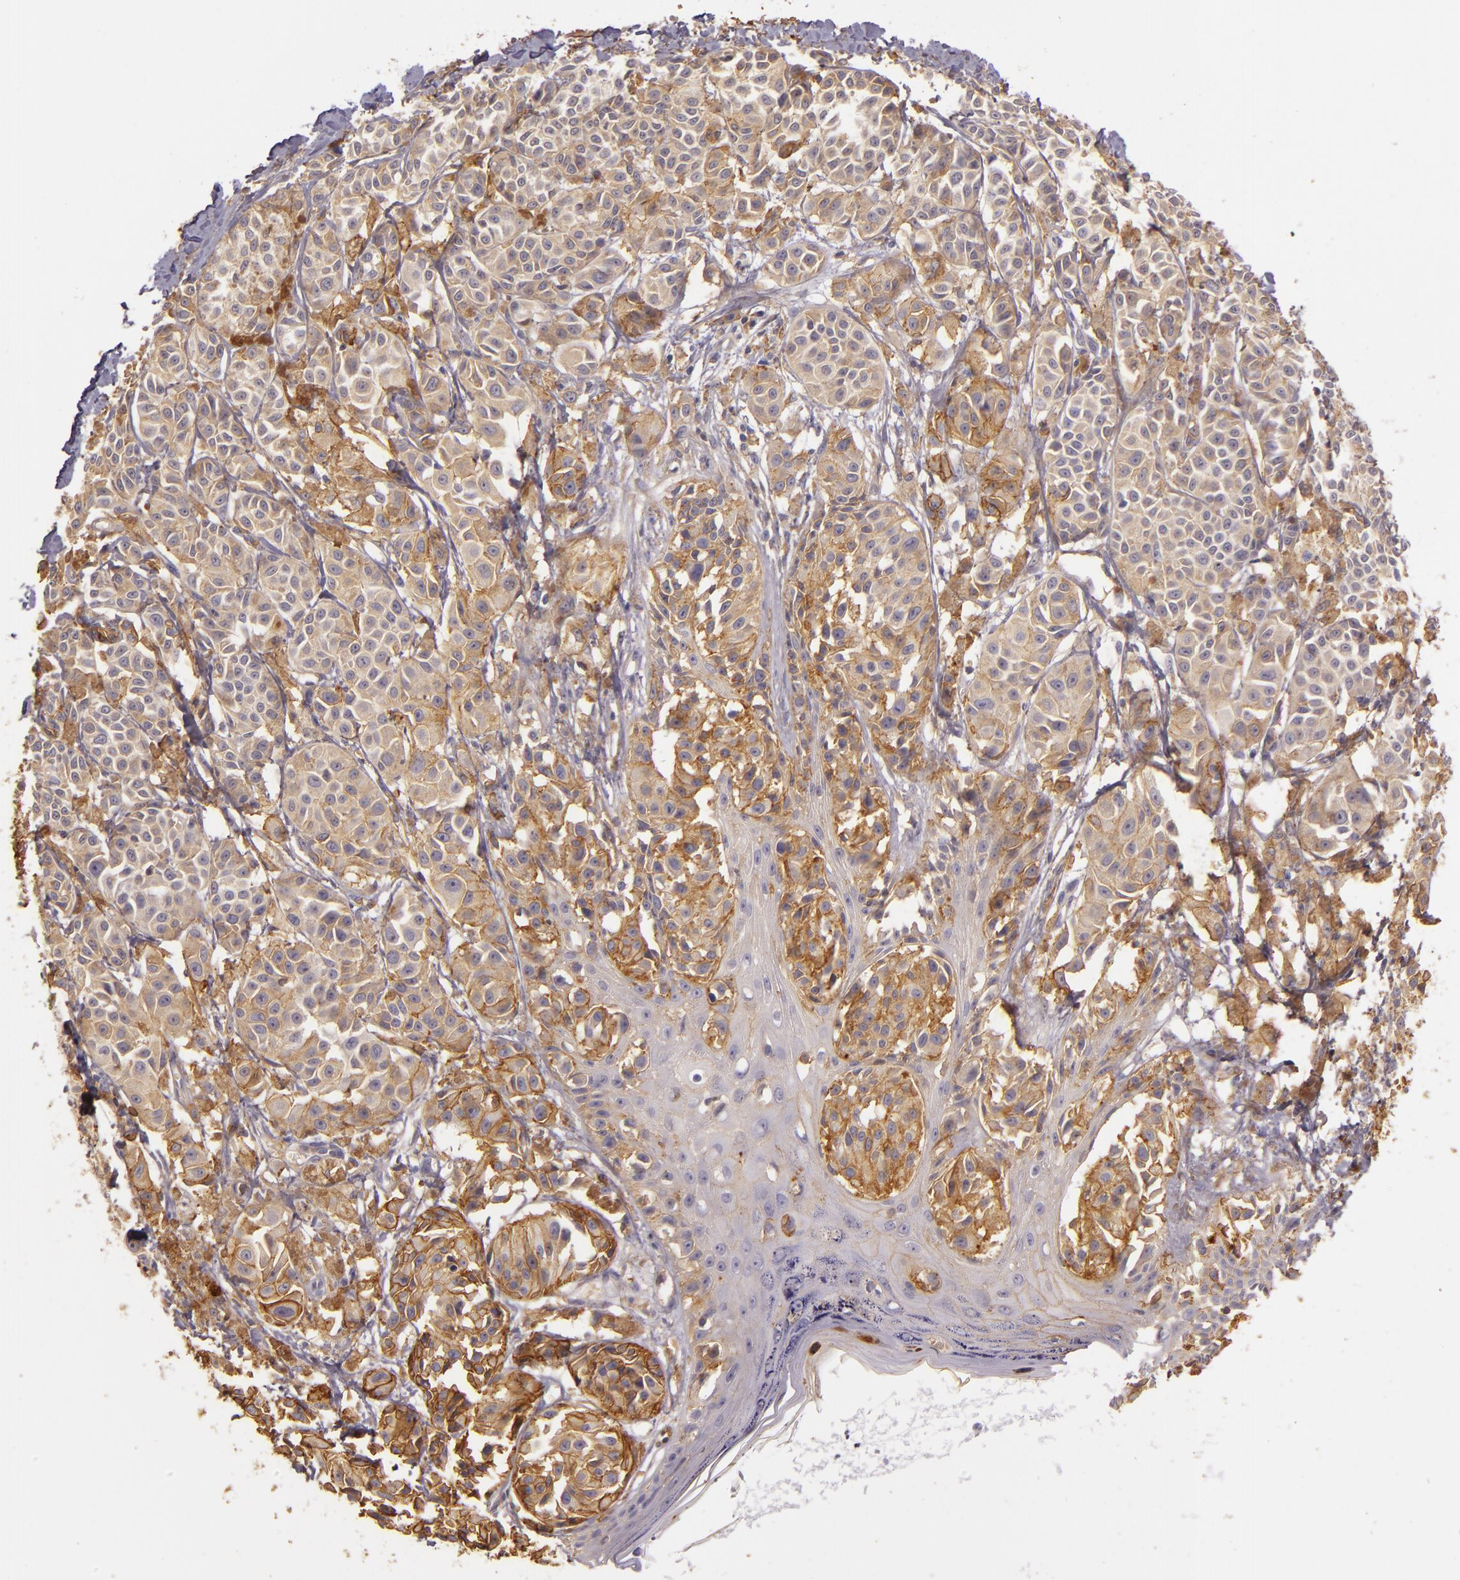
{"staining": {"intensity": "moderate", "quantity": ">75%", "location": "cytoplasmic/membranous"}, "tissue": "melanoma", "cell_type": "Tumor cells", "image_type": "cancer", "snomed": [{"axis": "morphology", "description": "Malignant melanoma, NOS"}, {"axis": "topography", "description": "Skin"}], "caption": "A histopathology image of malignant melanoma stained for a protein reveals moderate cytoplasmic/membranous brown staining in tumor cells.", "gene": "CTSF", "patient": {"sex": "male", "age": 76}}